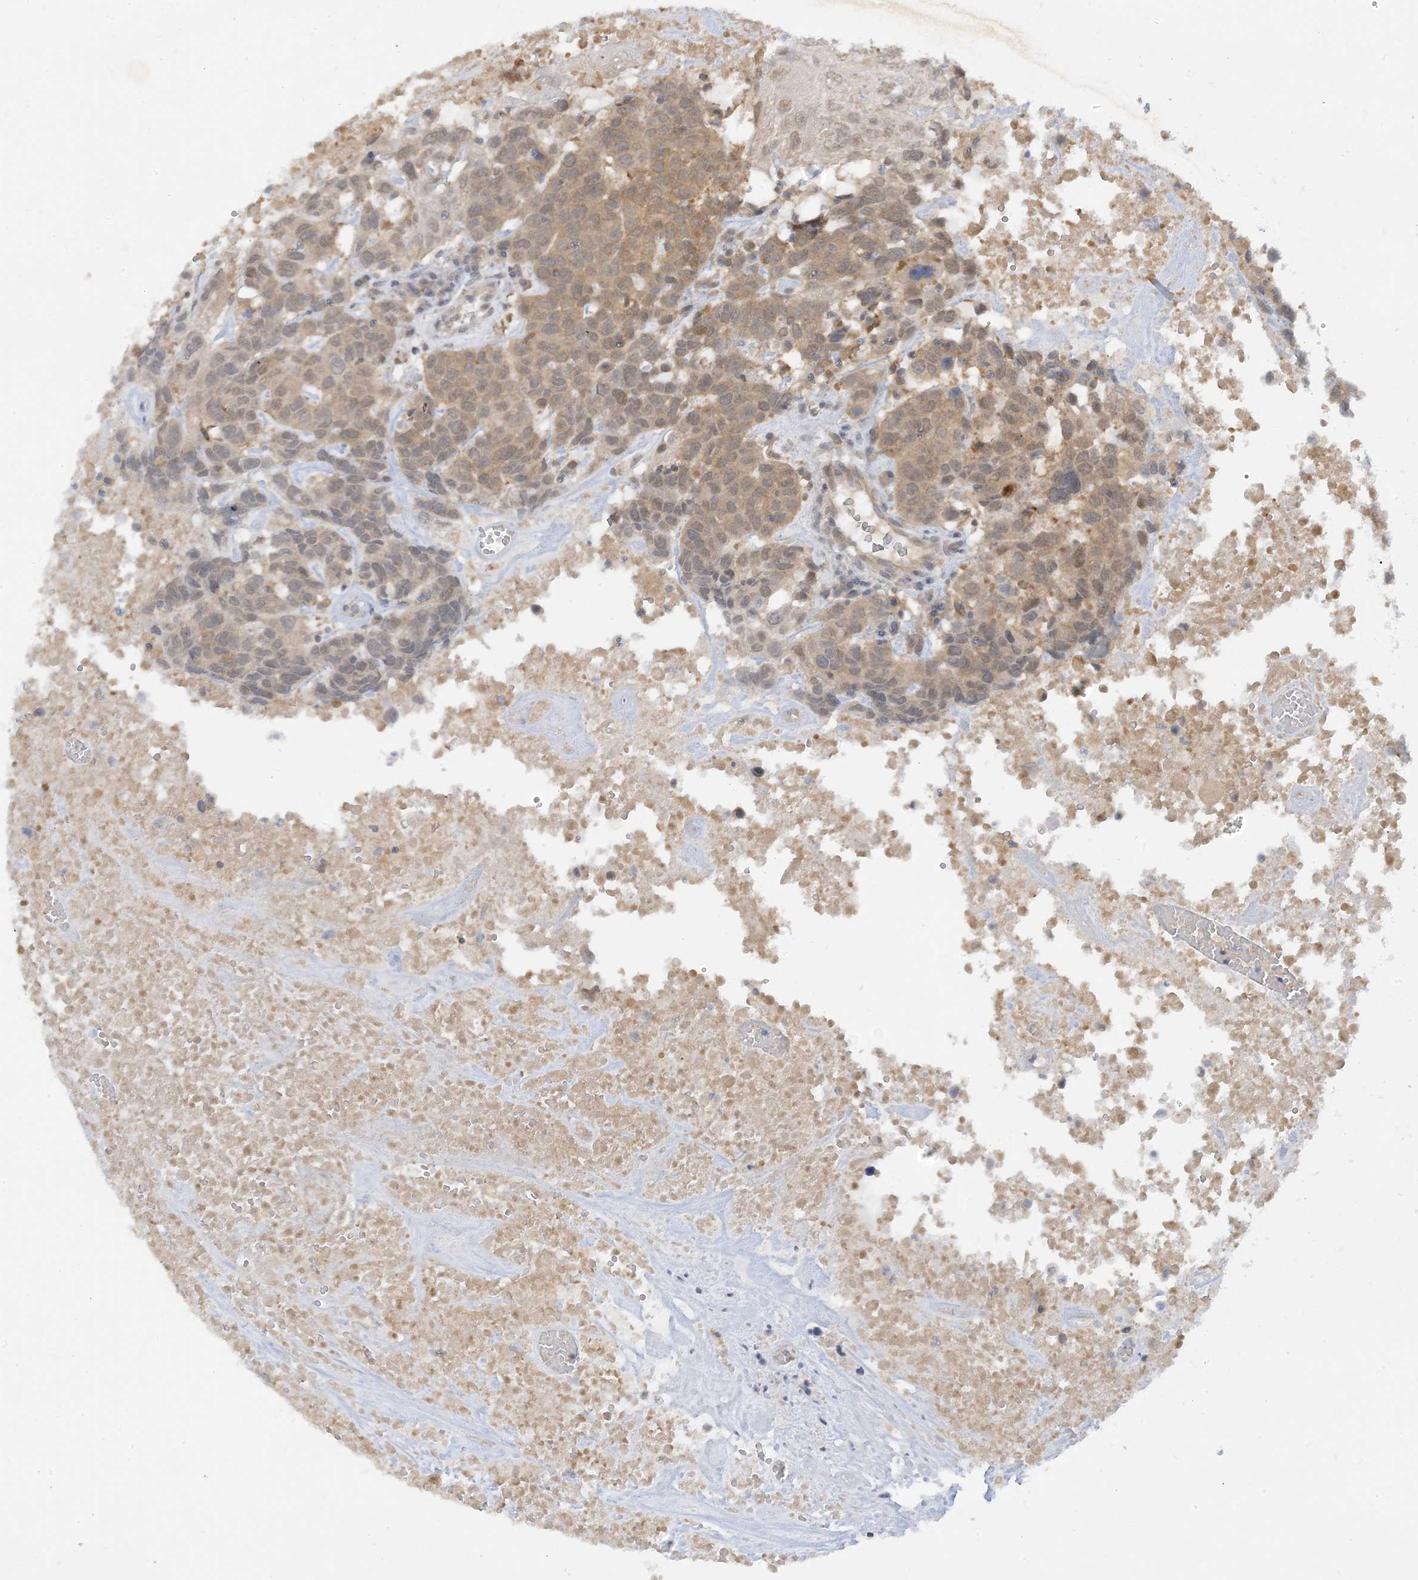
{"staining": {"intensity": "weak", "quantity": ">75%", "location": "cytoplasmic/membranous"}, "tissue": "head and neck cancer", "cell_type": "Tumor cells", "image_type": "cancer", "snomed": [{"axis": "morphology", "description": "Squamous cell carcinoma, NOS"}, {"axis": "topography", "description": "Head-Neck"}], "caption": "Squamous cell carcinoma (head and neck) stained with a protein marker displays weak staining in tumor cells.", "gene": "WDR26", "patient": {"sex": "male", "age": 66}}